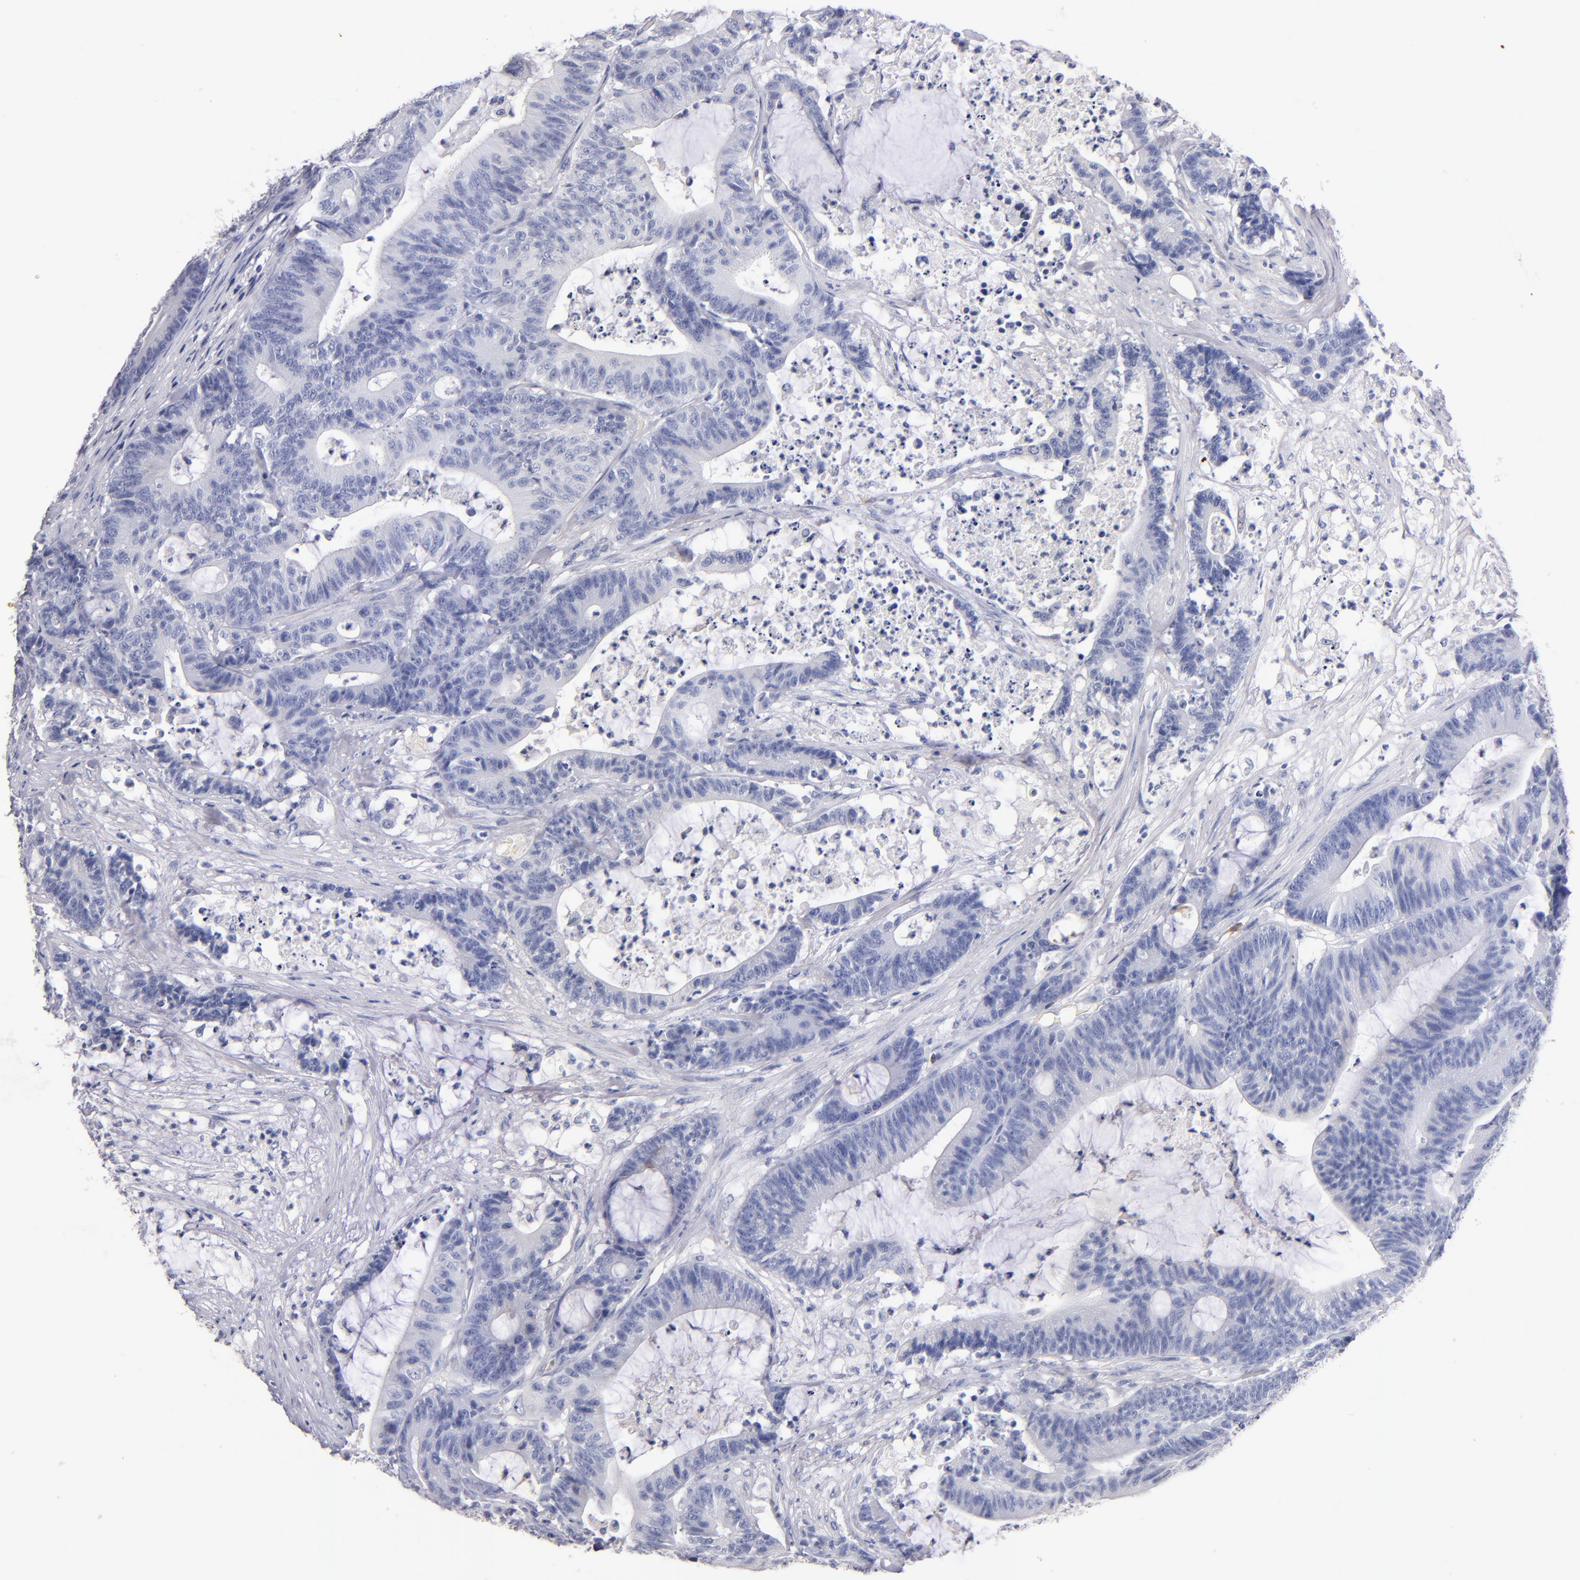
{"staining": {"intensity": "negative", "quantity": "none", "location": "none"}, "tissue": "colorectal cancer", "cell_type": "Tumor cells", "image_type": "cancer", "snomed": [{"axis": "morphology", "description": "Adenocarcinoma, NOS"}, {"axis": "topography", "description": "Colon"}], "caption": "A photomicrograph of colorectal cancer stained for a protein reveals no brown staining in tumor cells.", "gene": "KIT", "patient": {"sex": "female", "age": 84}}